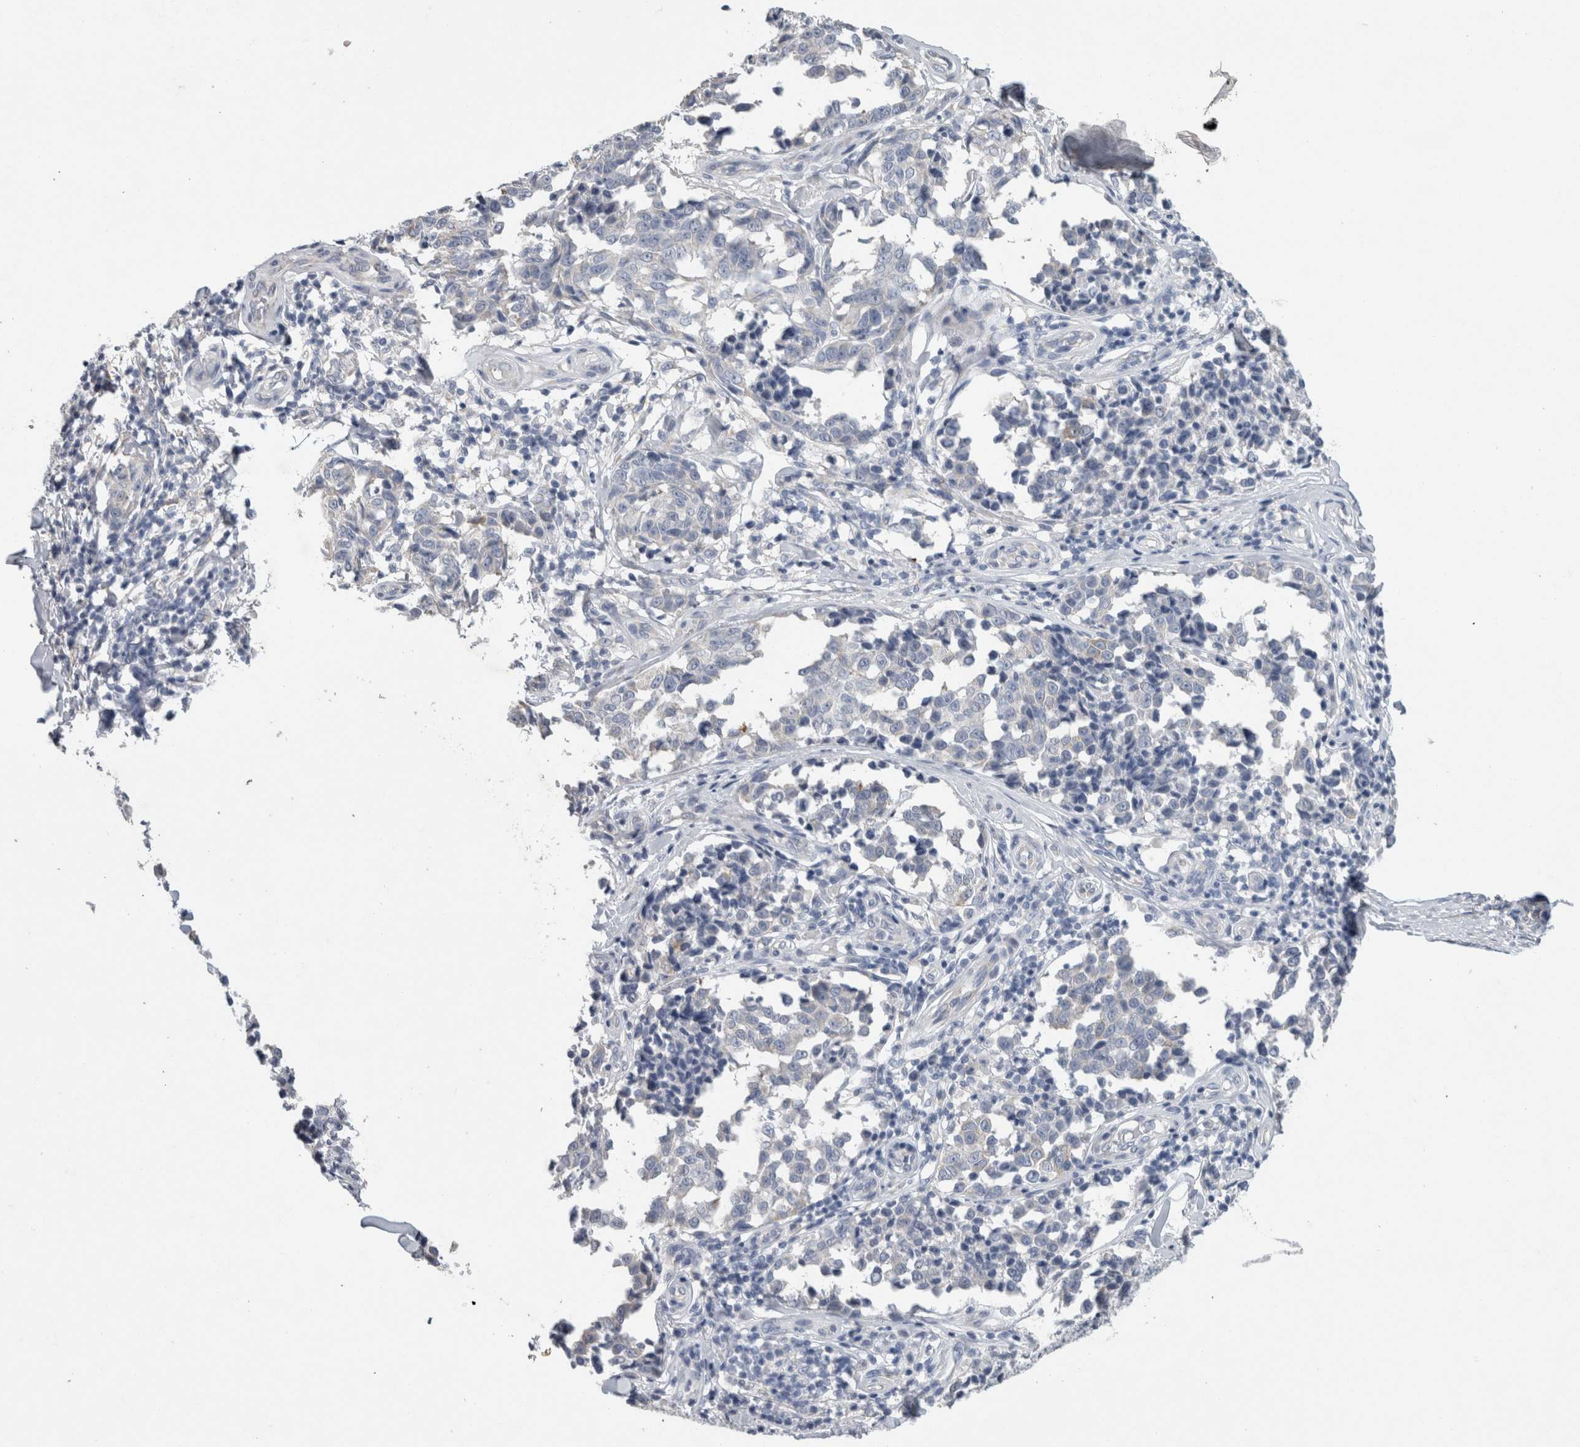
{"staining": {"intensity": "negative", "quantity": "none", "location": "none"}, "tissue": "melanoma", "cell_type": "Tumor cells", "image_type": "cancer", "snomed": [{"axis": "morphology", "description": "Malignant melanoma, NOS"}, {"axis": "topography", "description": "Skin"}], "caption": "Tumor cells are negative for protein expression in human malignant melanoma.", "gene": "NEFM", "patient": {"sex": "female", "age": 64}}